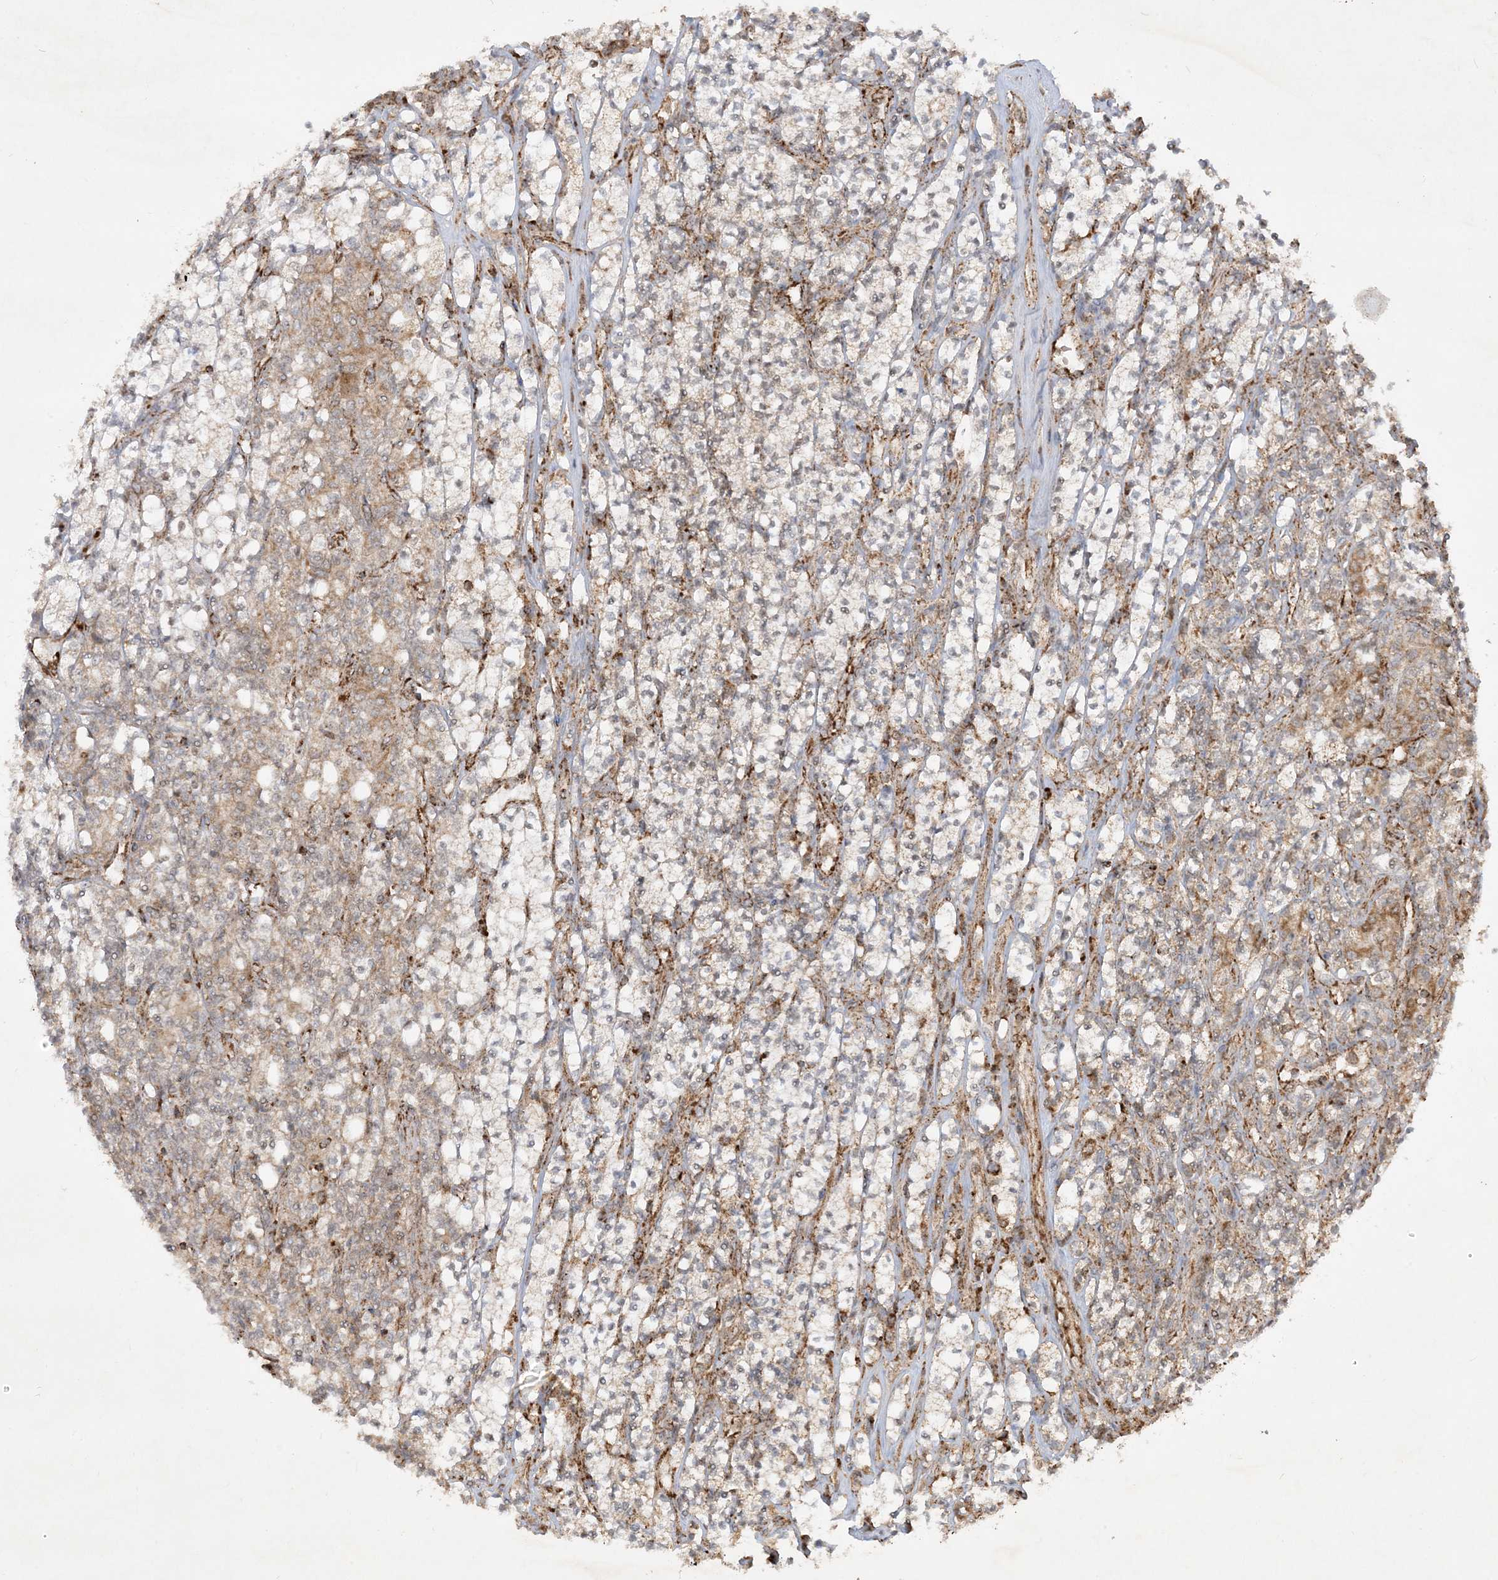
{"staining": {"intensity": "moderate", "quantity": "25%-75%", "location": "cytoplasmic/membranous"}, "tissue": "renal cancer", "cell_type": "Tumor cells", "image_type": "cancer", "snomed": [{"axis": "morphology", "description": "Adenocarcinoma, NOS"}, {"axis": "topography", "description": "Kidney"}], "caption": "Brown immunohistochemical staining in adenocarcinoma (renal) reveals moderate cytoplasmic/membranous expression in about 25%-75% of tumor cells. The protein of interest is stained brown, and the nuclei are stained in blue (DAB IHC with brightfield microscopy, high magnification).", "gene": "NDUFAF3", "patient": {"sex": "male", "age": 77}}